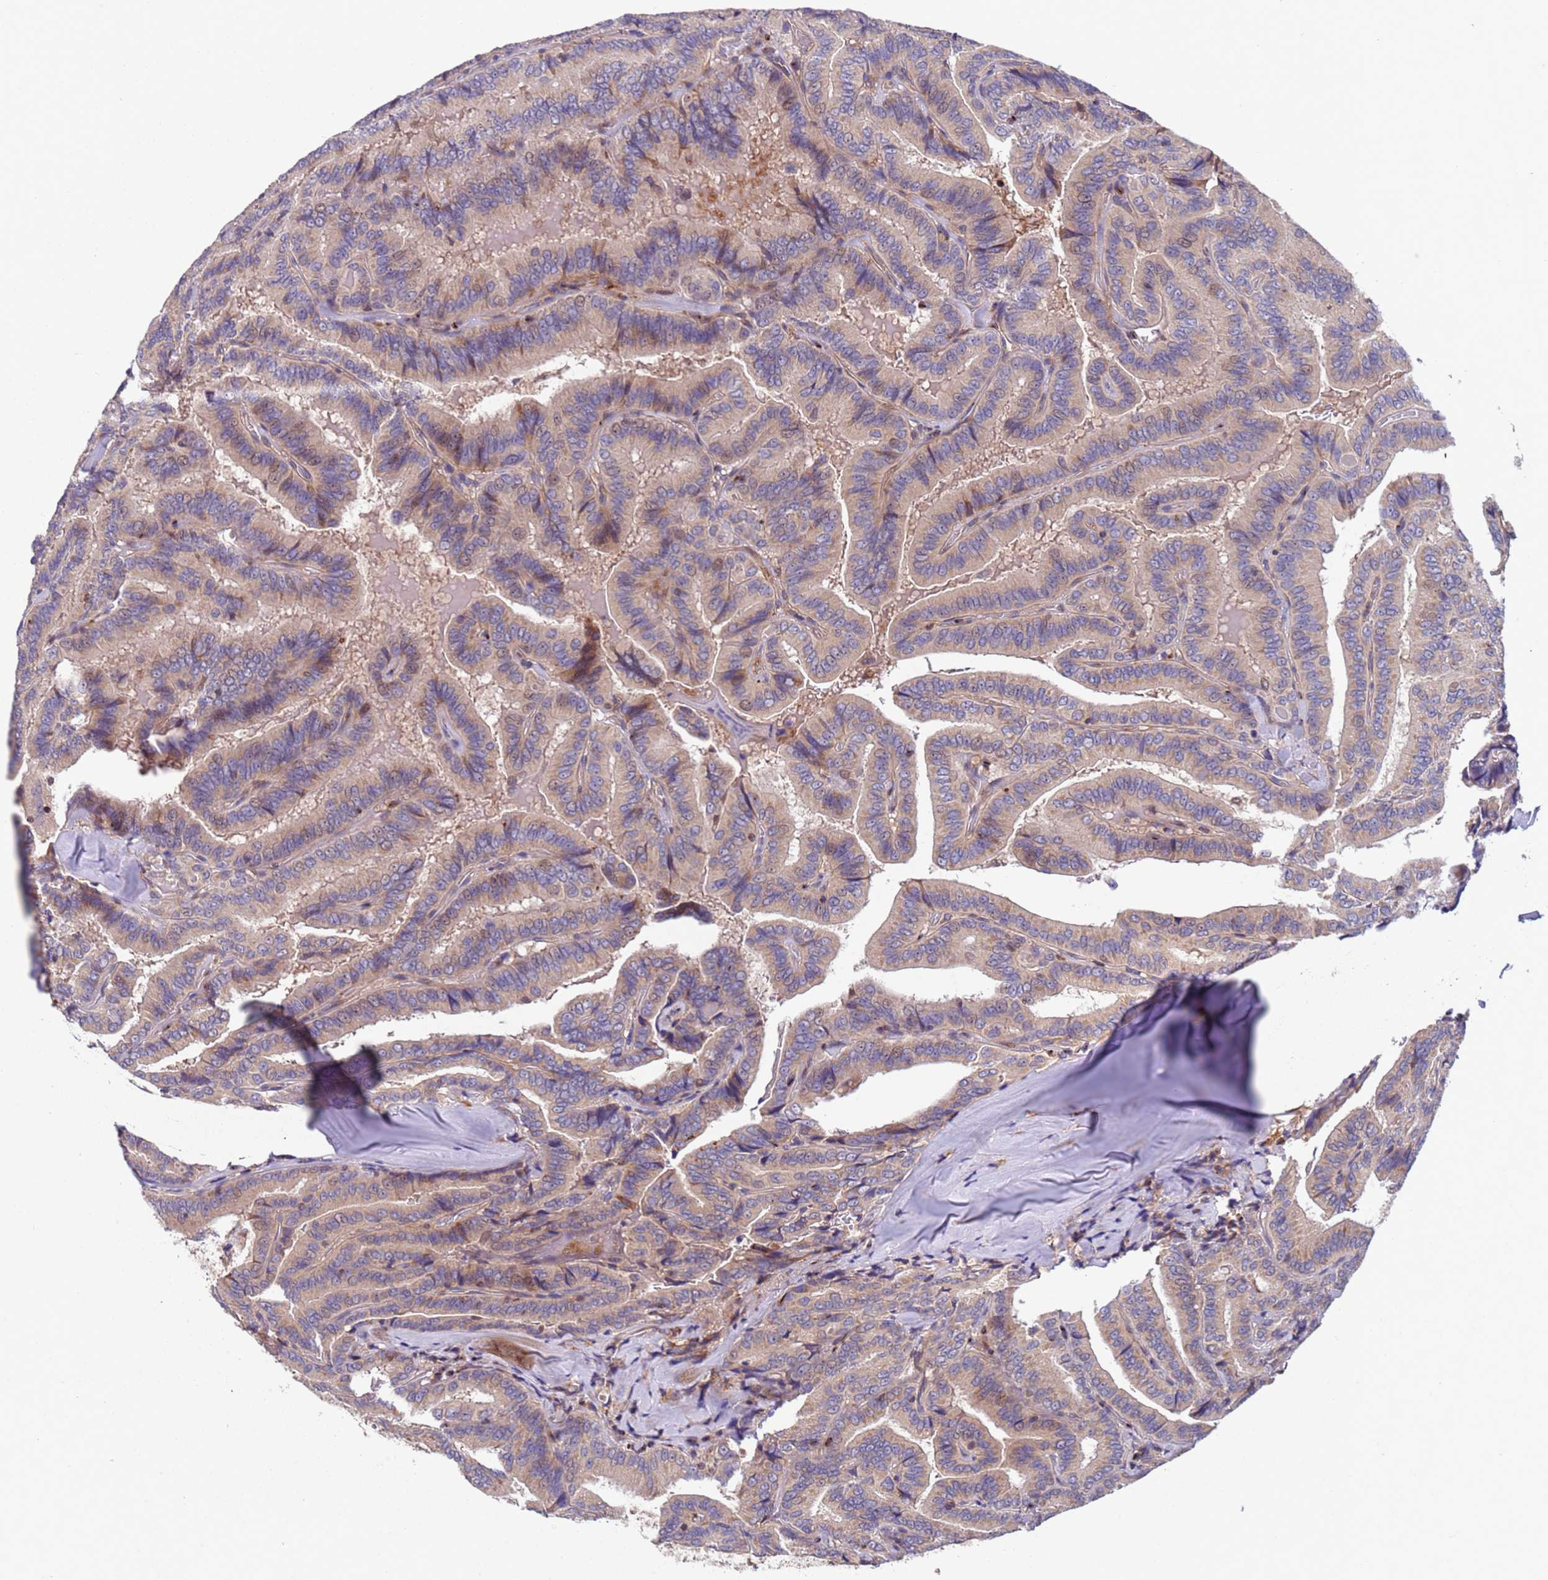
{"staining": {"intensity": "weak", "quantity": "<25%", "location": "cytoplasmic/membranous"}, "tissue": "thyroid cancer", "cell_type": "Tumor cells", "image_type": "cancer", "snomed": [{"axis": "morphology", "description": "Papillary adenocarcinoma, NOS"}, {"axis": "topography", "description": "Thyroid gland"}], "caption": "Protein analysis of thyroid papillary adenocarcinoma demonstrates no significant positivity in tumor cells. Nuclei are stained in blue.", "gene": "PARP16", "patient": {"sex": "male", "age": 61}}